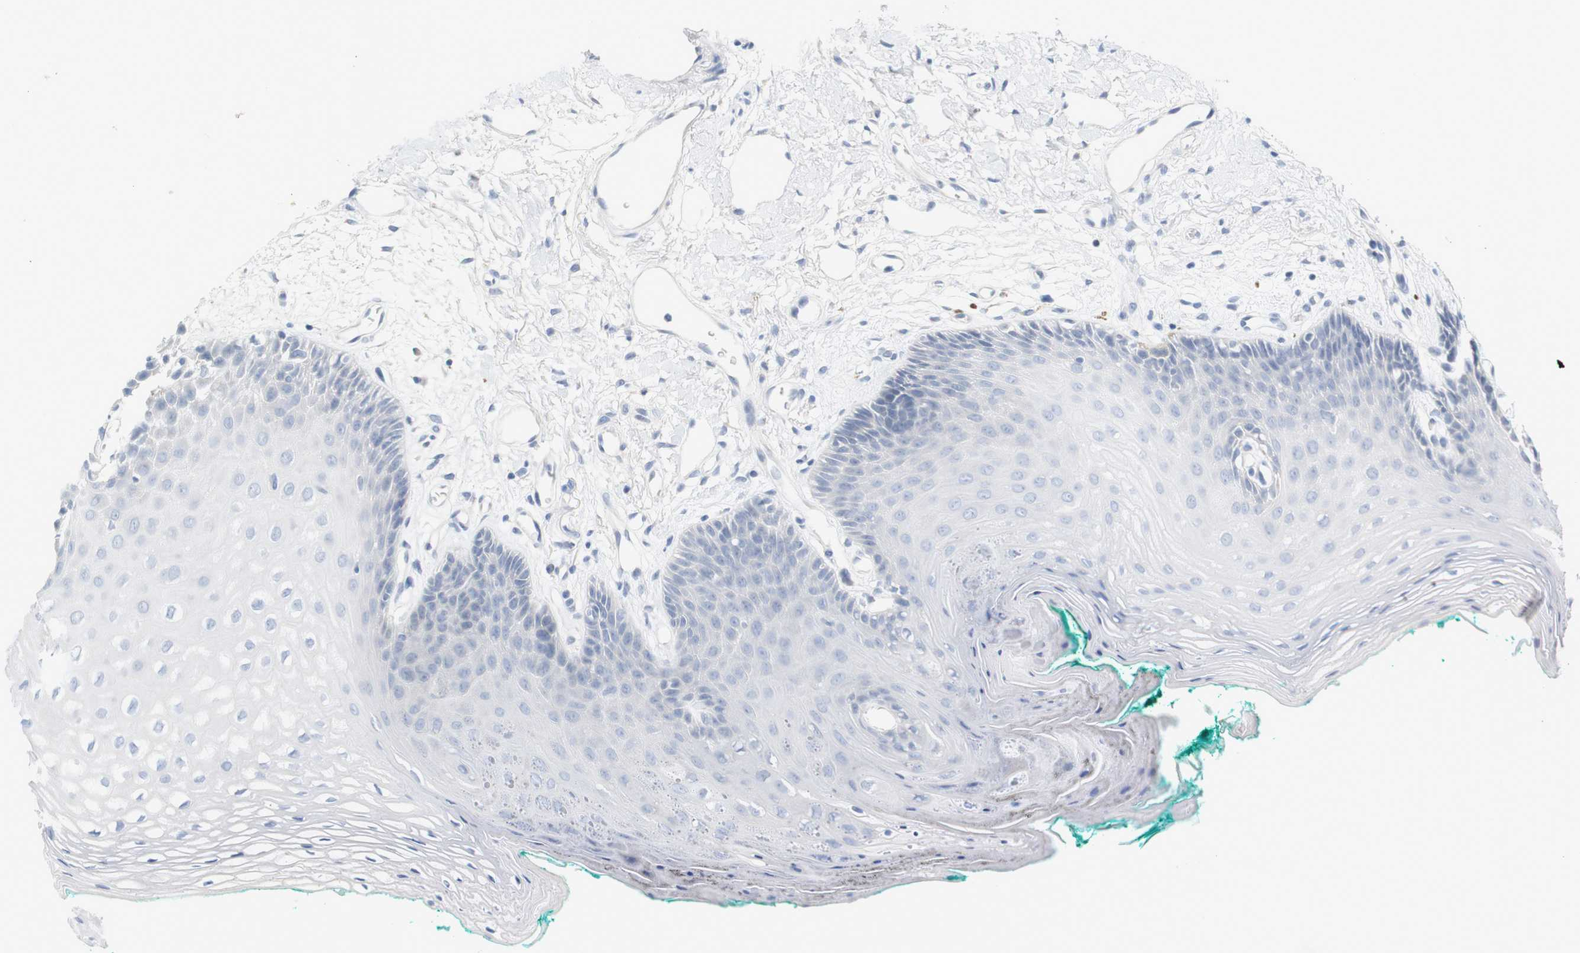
{"staining": {"intensity": "negative", "quantity": "none", "location": "none"}, "tissue": "oral mucosa", "cell_type": "Squamous epithelial cells", "image_type": "normal", "snomed": [{"axis": "morphology", "description": "Normal tissue, NOS"}, {"axis": "topography", "description": "Skeletal muscle"}, {"axis": "topography", "description": "Oral tissue"}, {"axis": "topography", "description": "Peripheral nerve tissue"}], "caption": "Squamous epithelial cells show no significant protein positivity in normal oral mucosa.", "gene": "RGS9", "patient": {"sex": "female", "age": 84}}